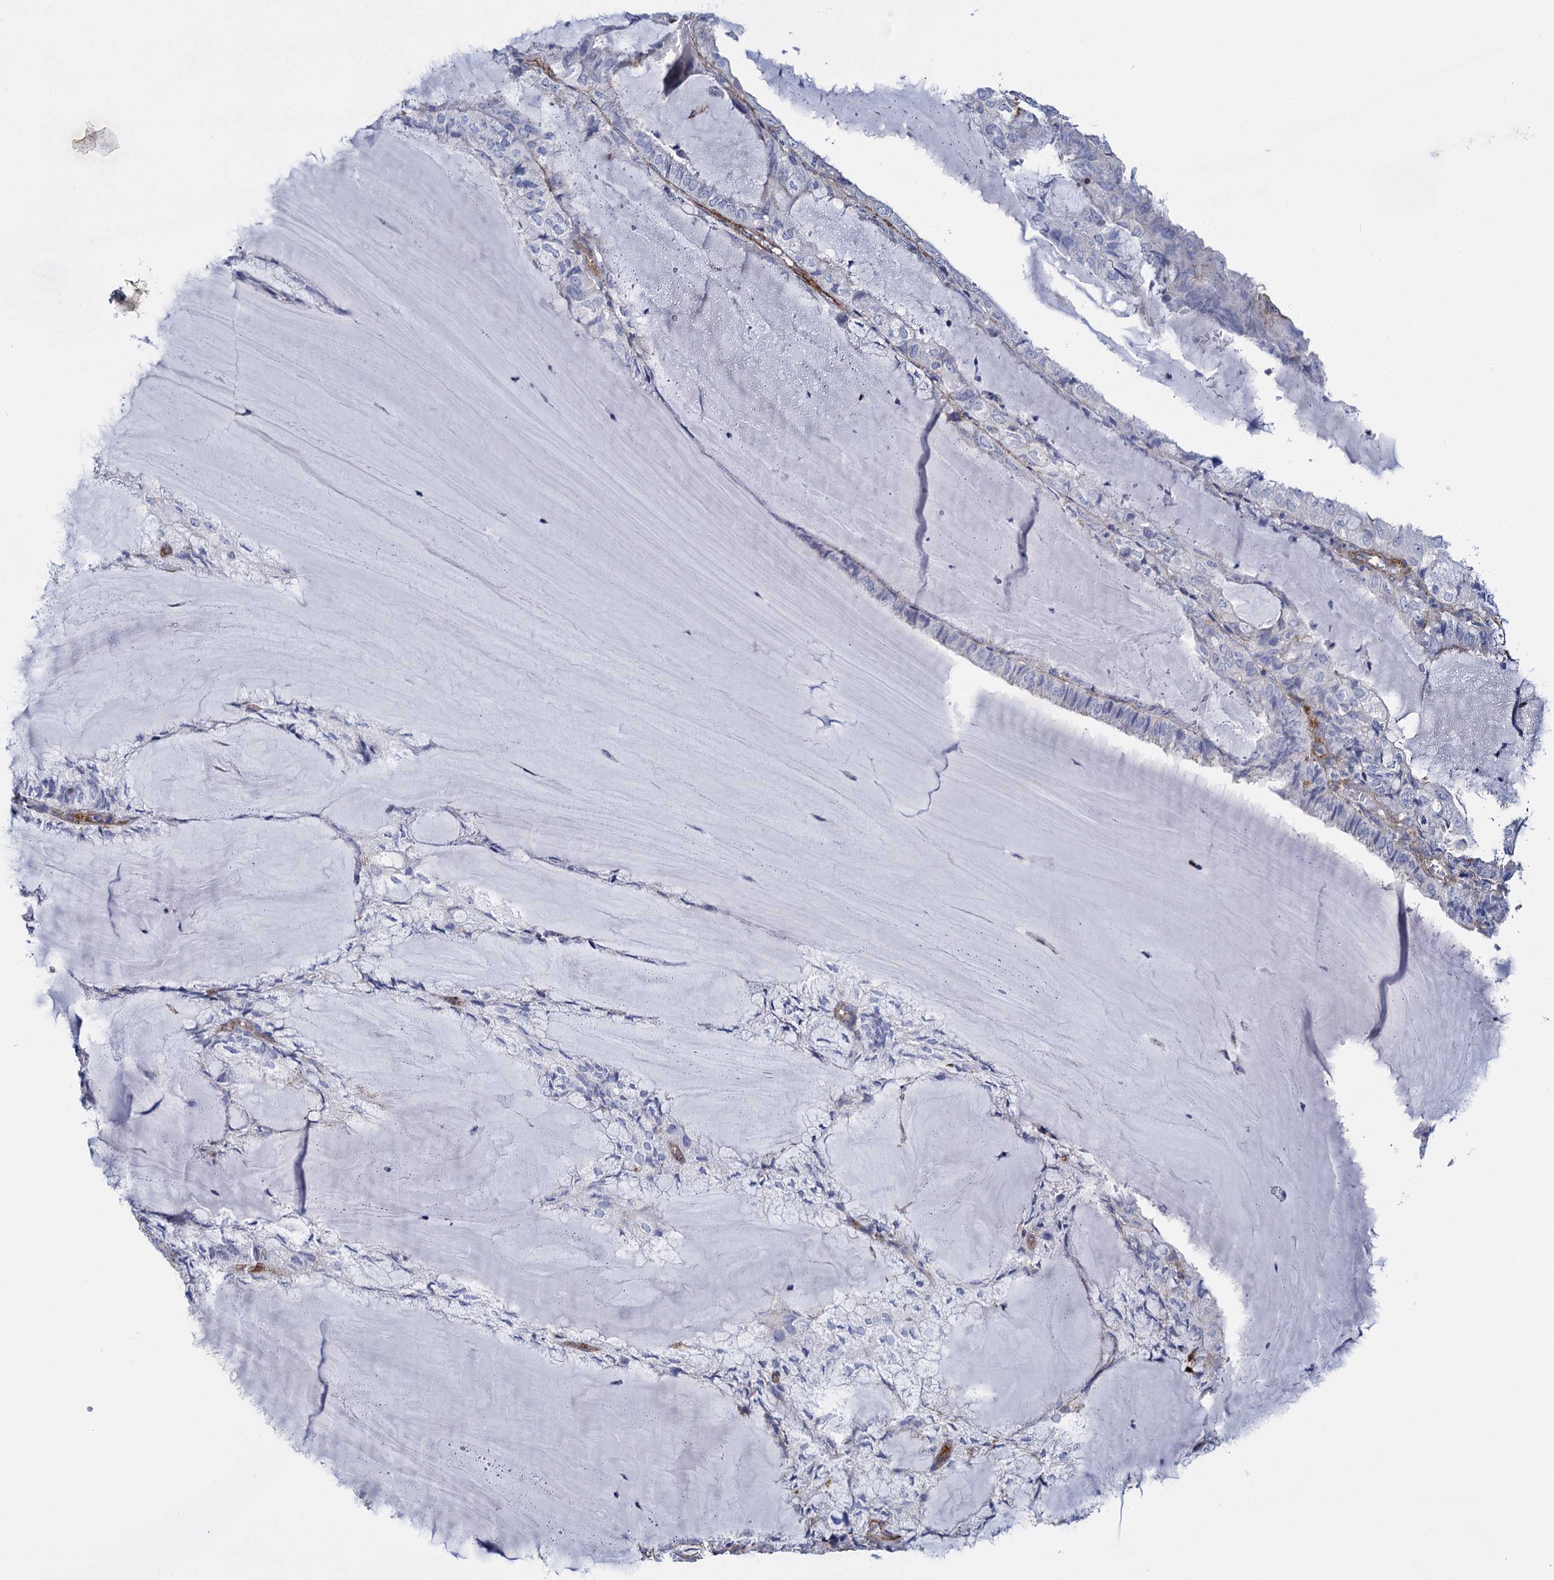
{"staining": {"intensity": "negative", "quantity": "none", "location": "none"}, "tissue": "endometrial cancer", "cell_type": "Tumor cells", "image_type": "cancer", "snomed": [{"axis": "morphology", "description": "Adenocarcinoma, NOS"}, {"axis": "topography", "description": "Endometrium"}], "caption": "An immunohistochemistry image of adenocarcinoma (endometrial) is shown. There is no staining in tumor cells of adenocarcinoma (endometrial).", "gene": "SNCG", "patient": {"sex": "female", "age": 81}}